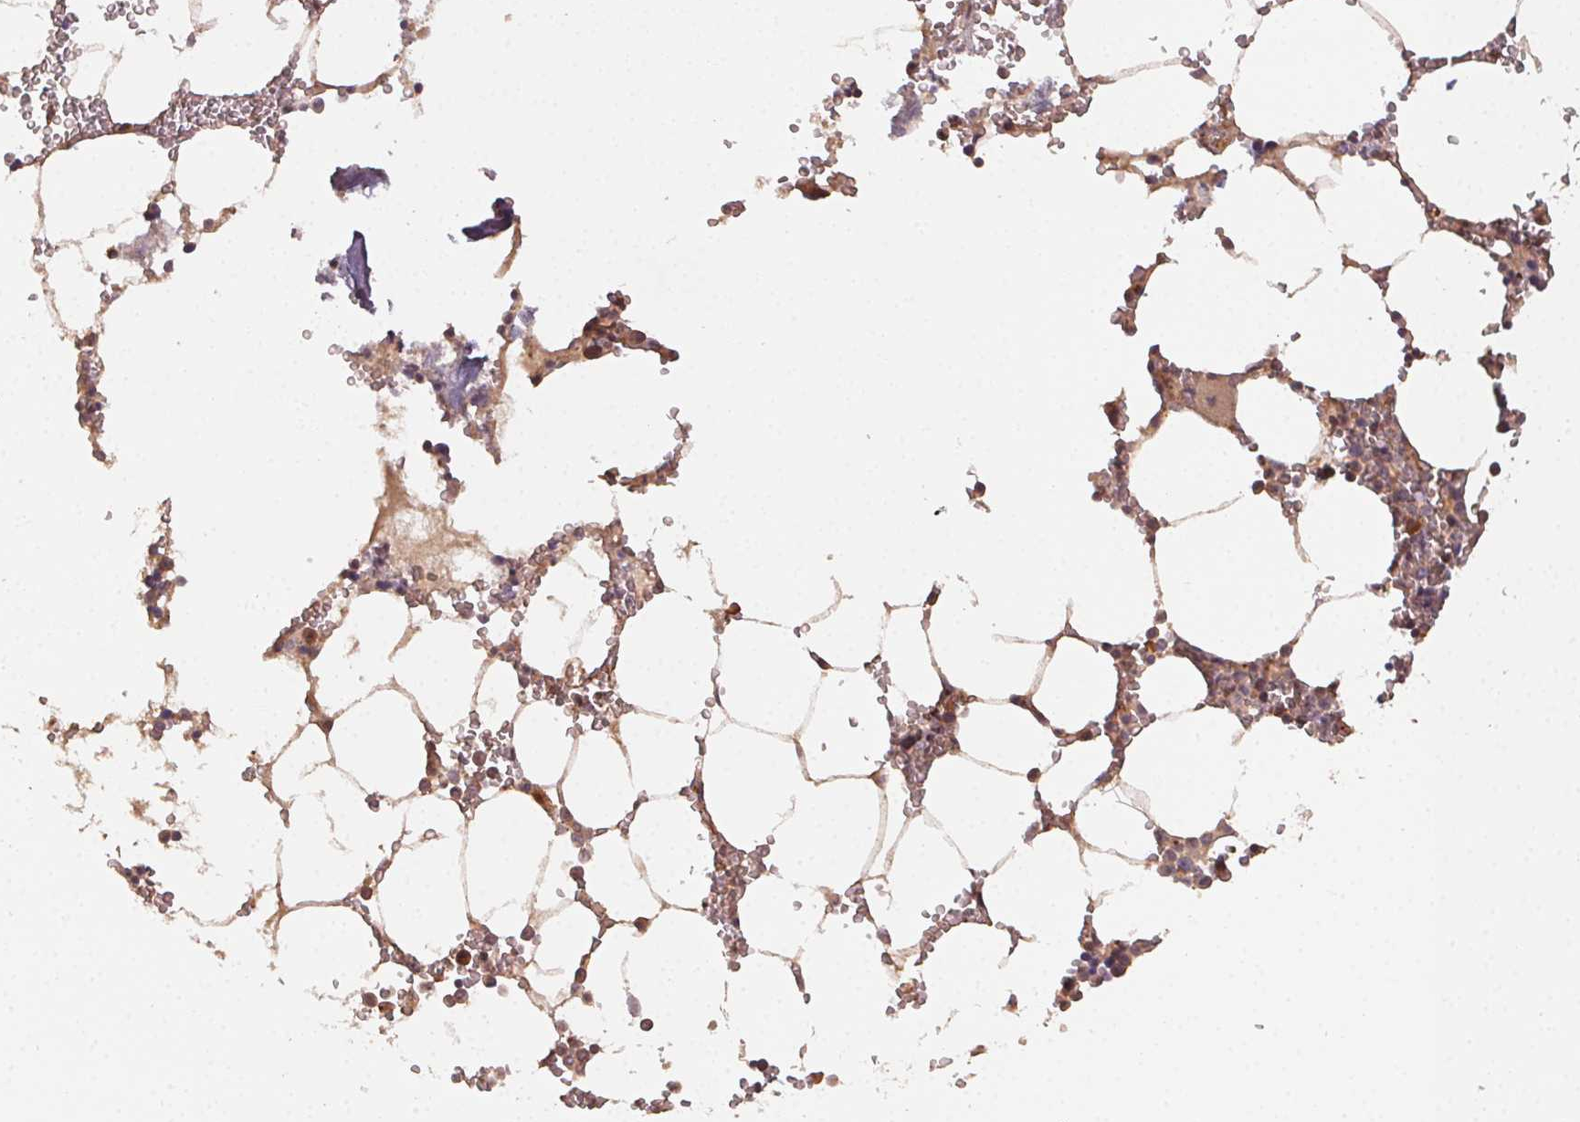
{"staining": {"intensity": "moderate", "quantity": "<25%", "location": "cytoplasmic/membranous"}, "tissue": "bone marrow", "cell_type": "Hematopoietic cells", "image_type": "normal", "snomed": [{"axis": "morphology", "description": "Normal tissue, NOS"}, {"axis": "topography", "description": "Bone marrow"}], "caption": "Brown immunohistochemical staining in normal bone marrow shows moderate cytoplasmic/membranous expression in about <25% of hematopoietic cells.", "gene": "RALA", "patient": {"sex": "male", "age": 54}}